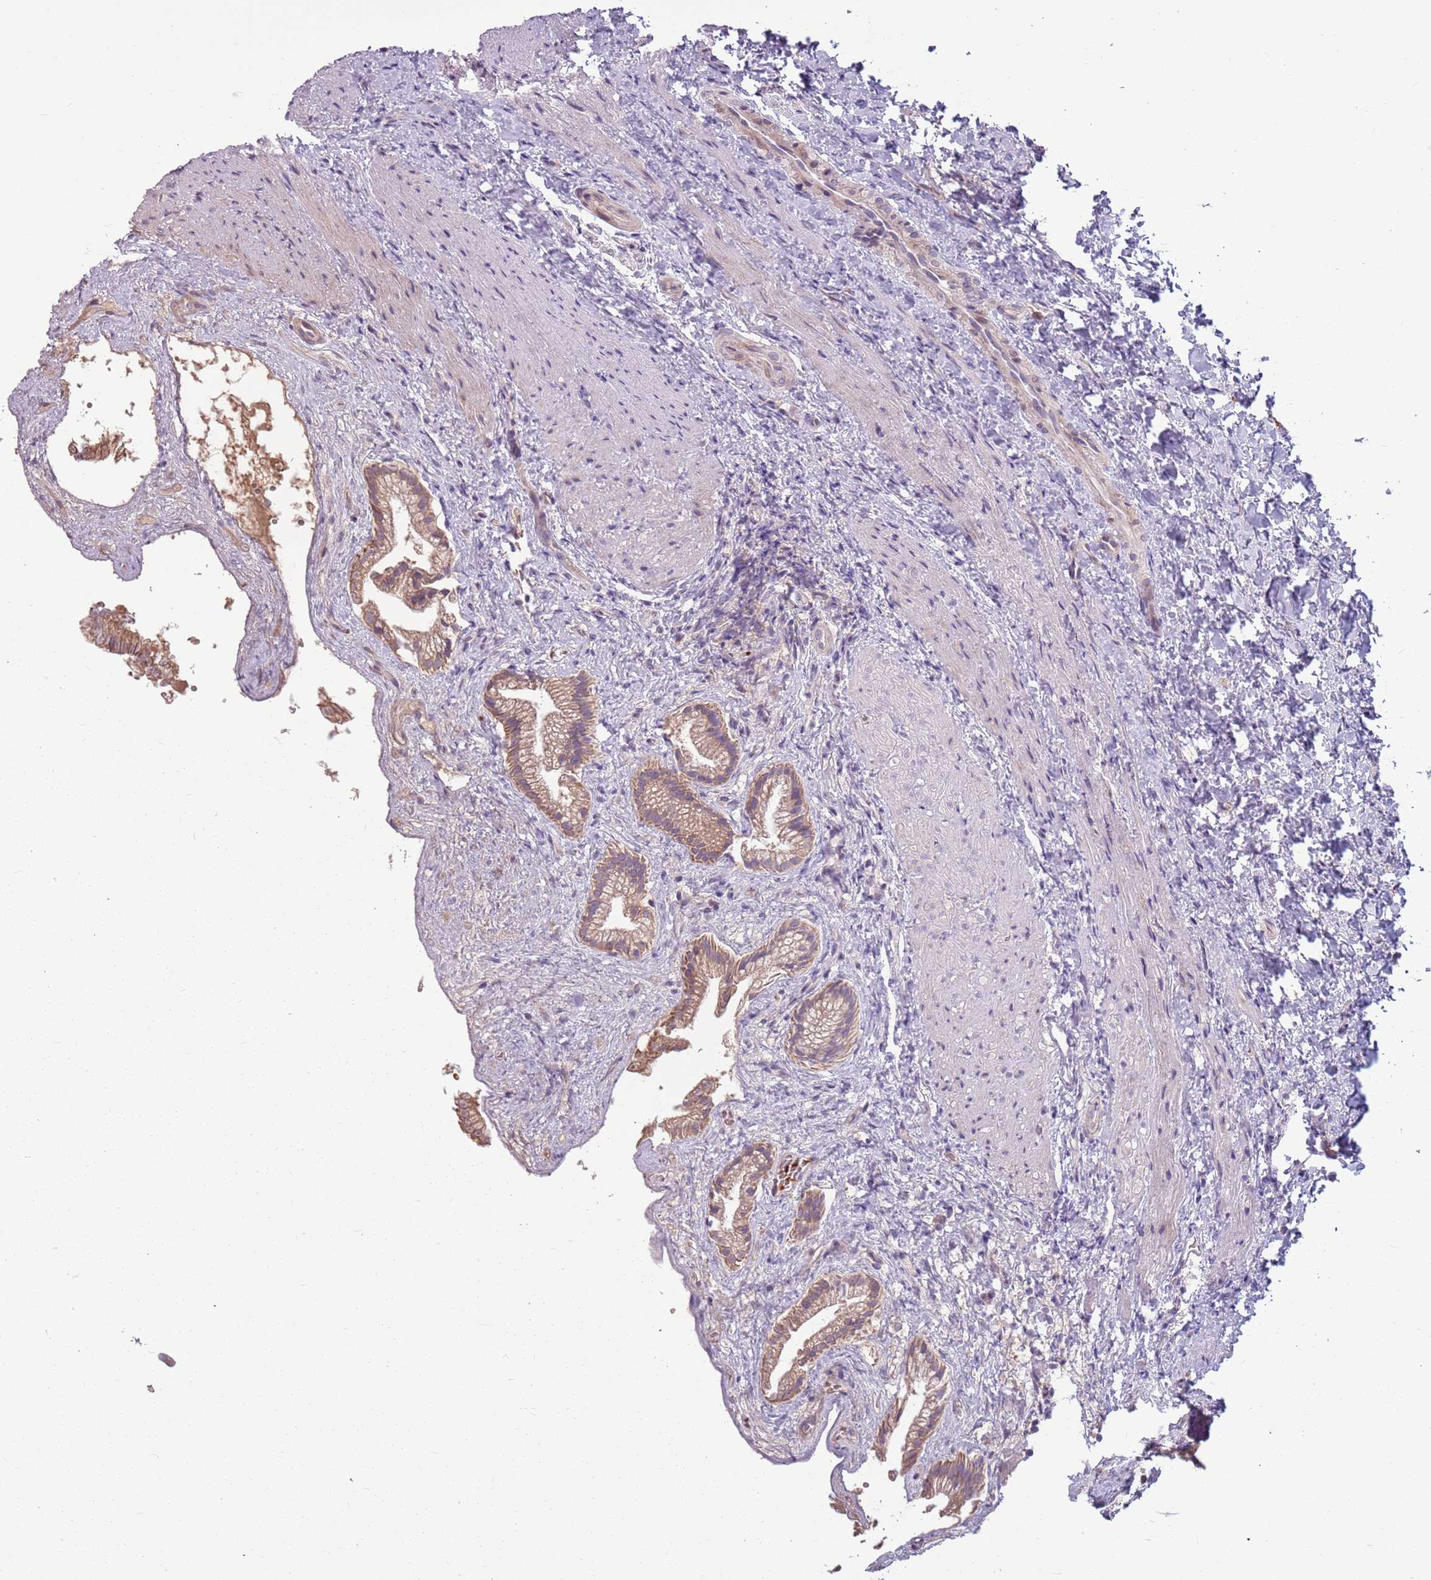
{"staining": {"intensity": "moderate", "quantity": "25%-75%", "location": "cytoplasmic/membranous"}, "tissue": "gallbladder", "cell_type": "Glandular cells", "image_type": "normal", "snomed": [{"axis": "morphology", "description": "Normal tissue, NOS"}, {"axis": "morphology", "description": "Inflammation, NOS"}, {"axis": "topography", "description": "Gallbladder"}], "caption": "Gallbladder was stained to show a protein in brown. There is medium levels of moderate cytoplasmic/membranous staining in about 25%-75% of glandular cells. (DAB (3,3'-diaminobenzidine) IHC with brightfield microscopy, high magnification).", "gene": "HSPA14", "patient": {"sex": "male", "age": 51}}